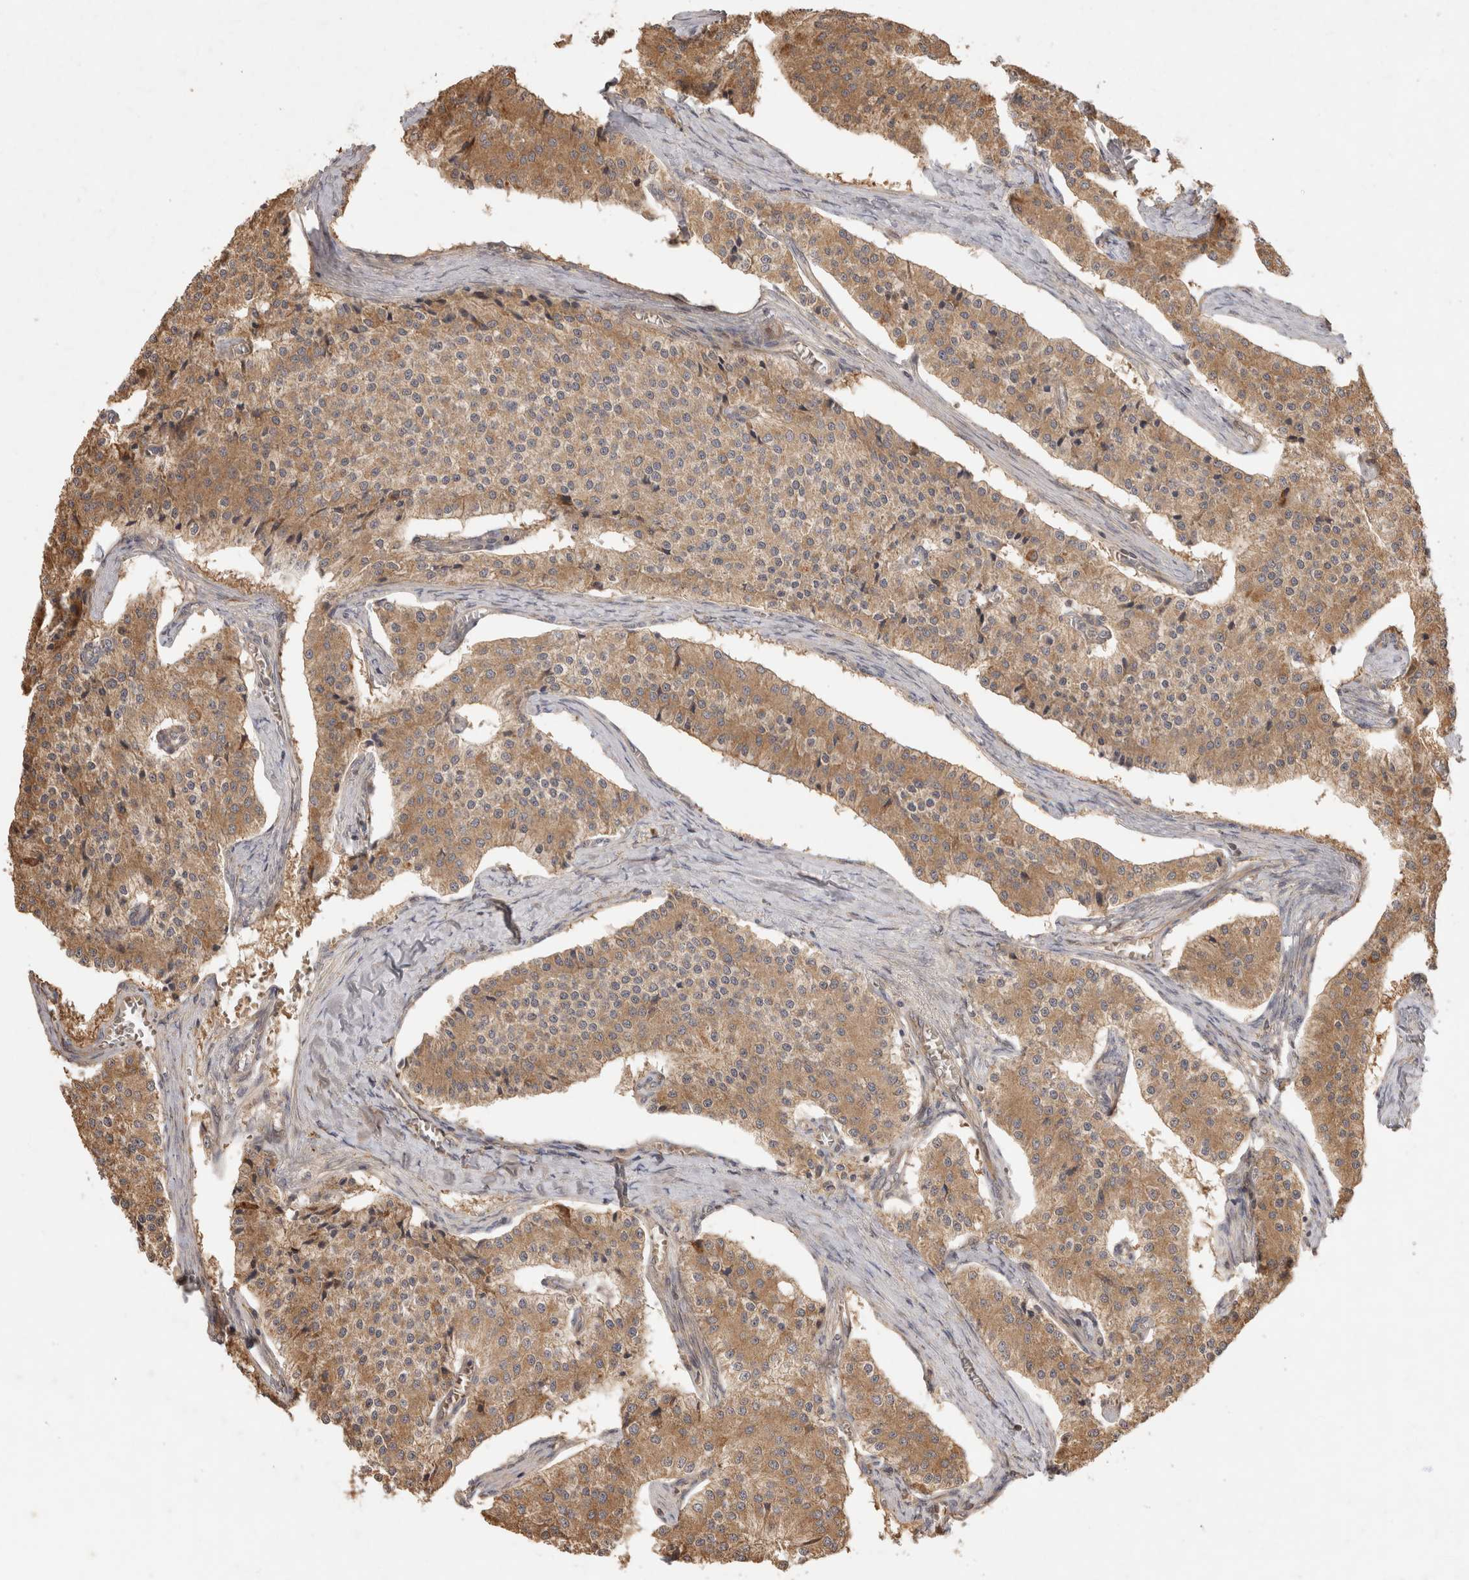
{"staining": {"intensity": "moderate", "quantity": ">75%", "location": "cytoplasmic/membranous"}, "tissue": "carcinoid", "cell_type": "Tumor cells", "image_type": "cancer", "snomed": [{"axis": "morphology", "description": "Carcinoid, malignant, NOS"}, {"axis": "topography", "description": "Colon"}], "caption": "High-power microscopy captured an immunohistochemistry photomicrograph of carcinoid, revealing moderate cytoplasmic/membranous staining in approximately >75% of tumor cells. Ihc stains the protein of interest in brown and the nuclei are stained blue.", "gene": "PPP1R42", "patient": {"sex": "female", "age": 52}}